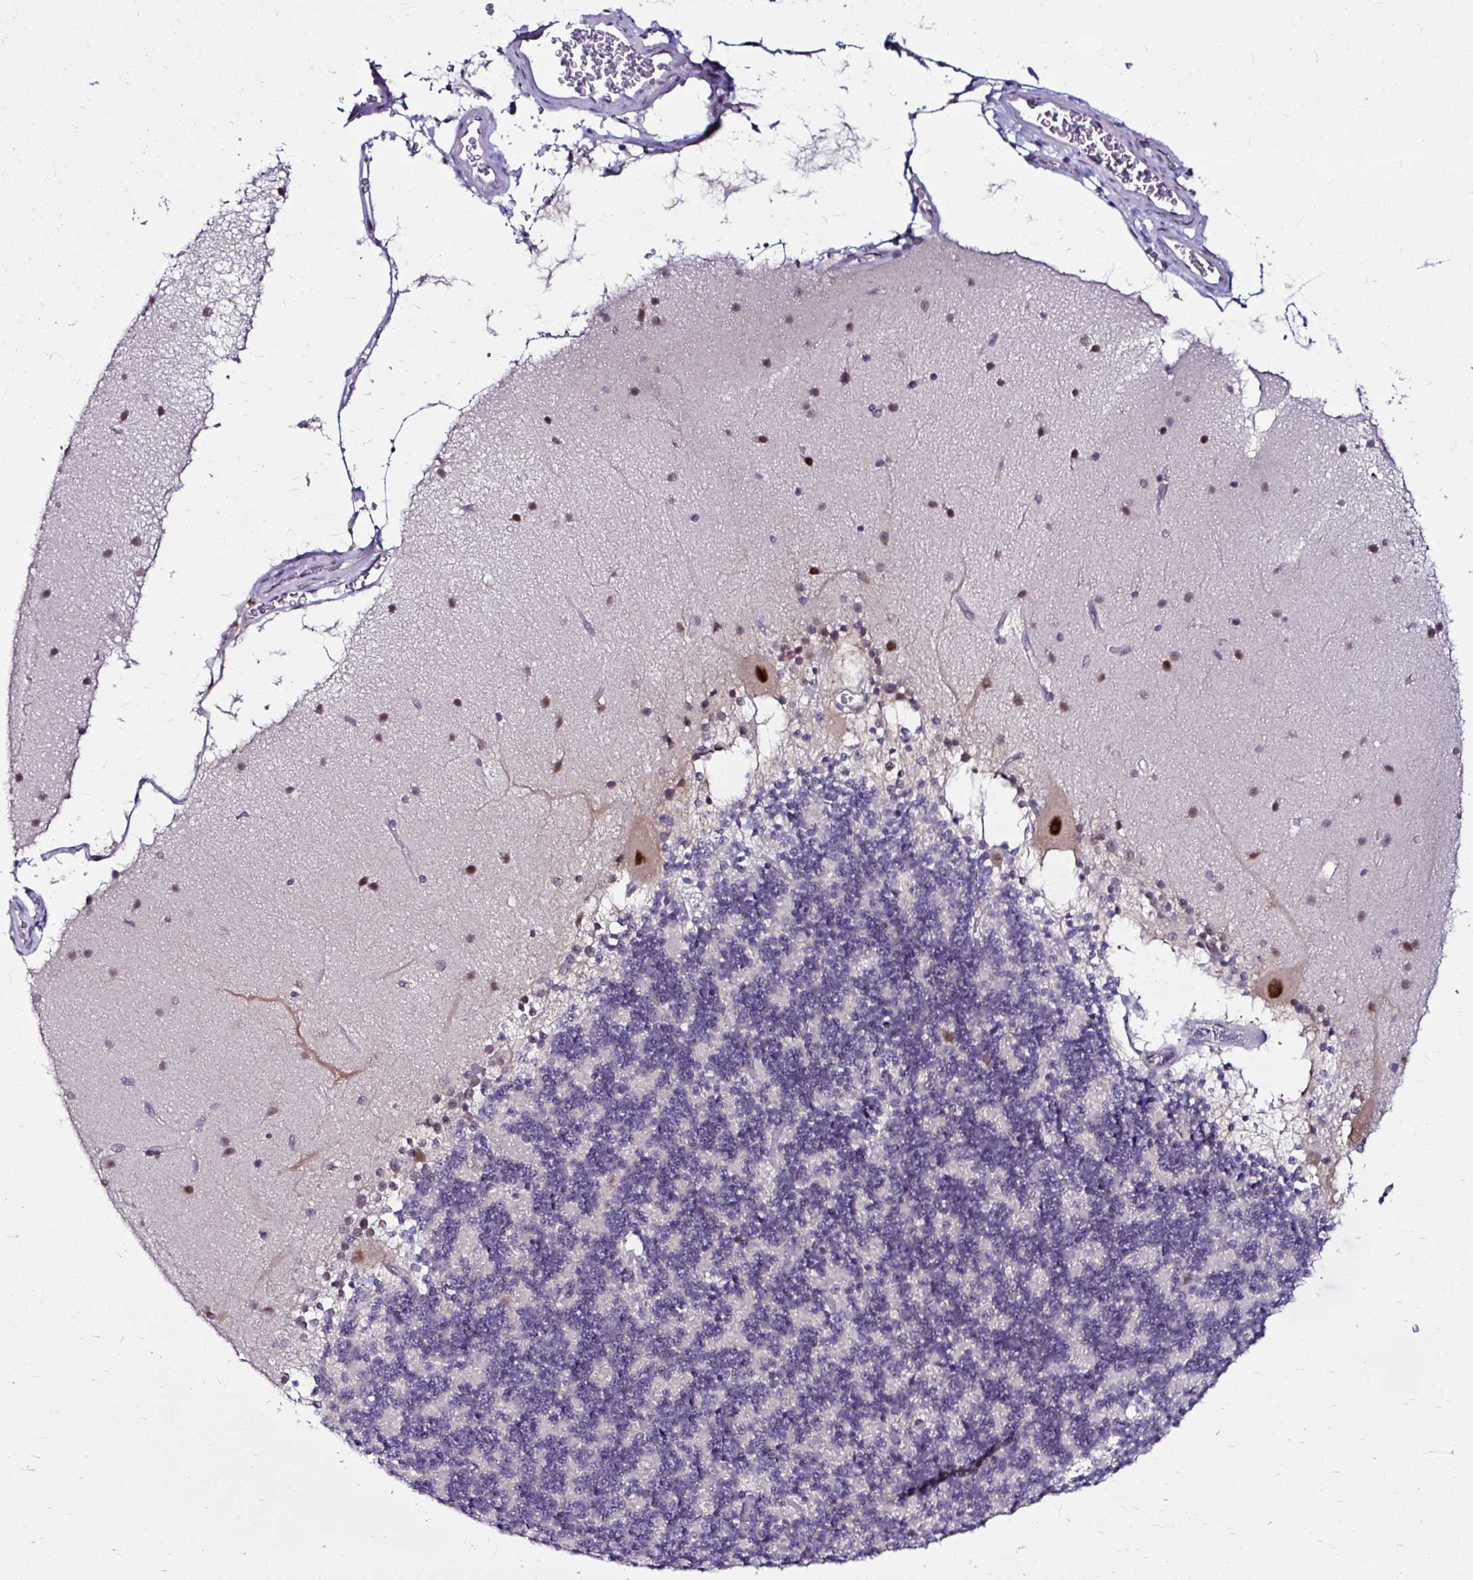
{"staining": {"intensity": "negative", "quantity": "none", "location": "none"}, "tissue": "cerebellum", "cell_type": "Cells in granular layer", "image_type": "normal", "snomed": [{"axis": "morphology", "description": "Normal tissue, NOS"}, {"axis": "topography", "description": "Cerebellum"}], "caption": "IHC micrograph of normal human cerebellum stained for a protein (brown), which shows no staining in cells in granular layer.", "gene": "PSMD3", "patient": {"sex": "female", "age": 54}}